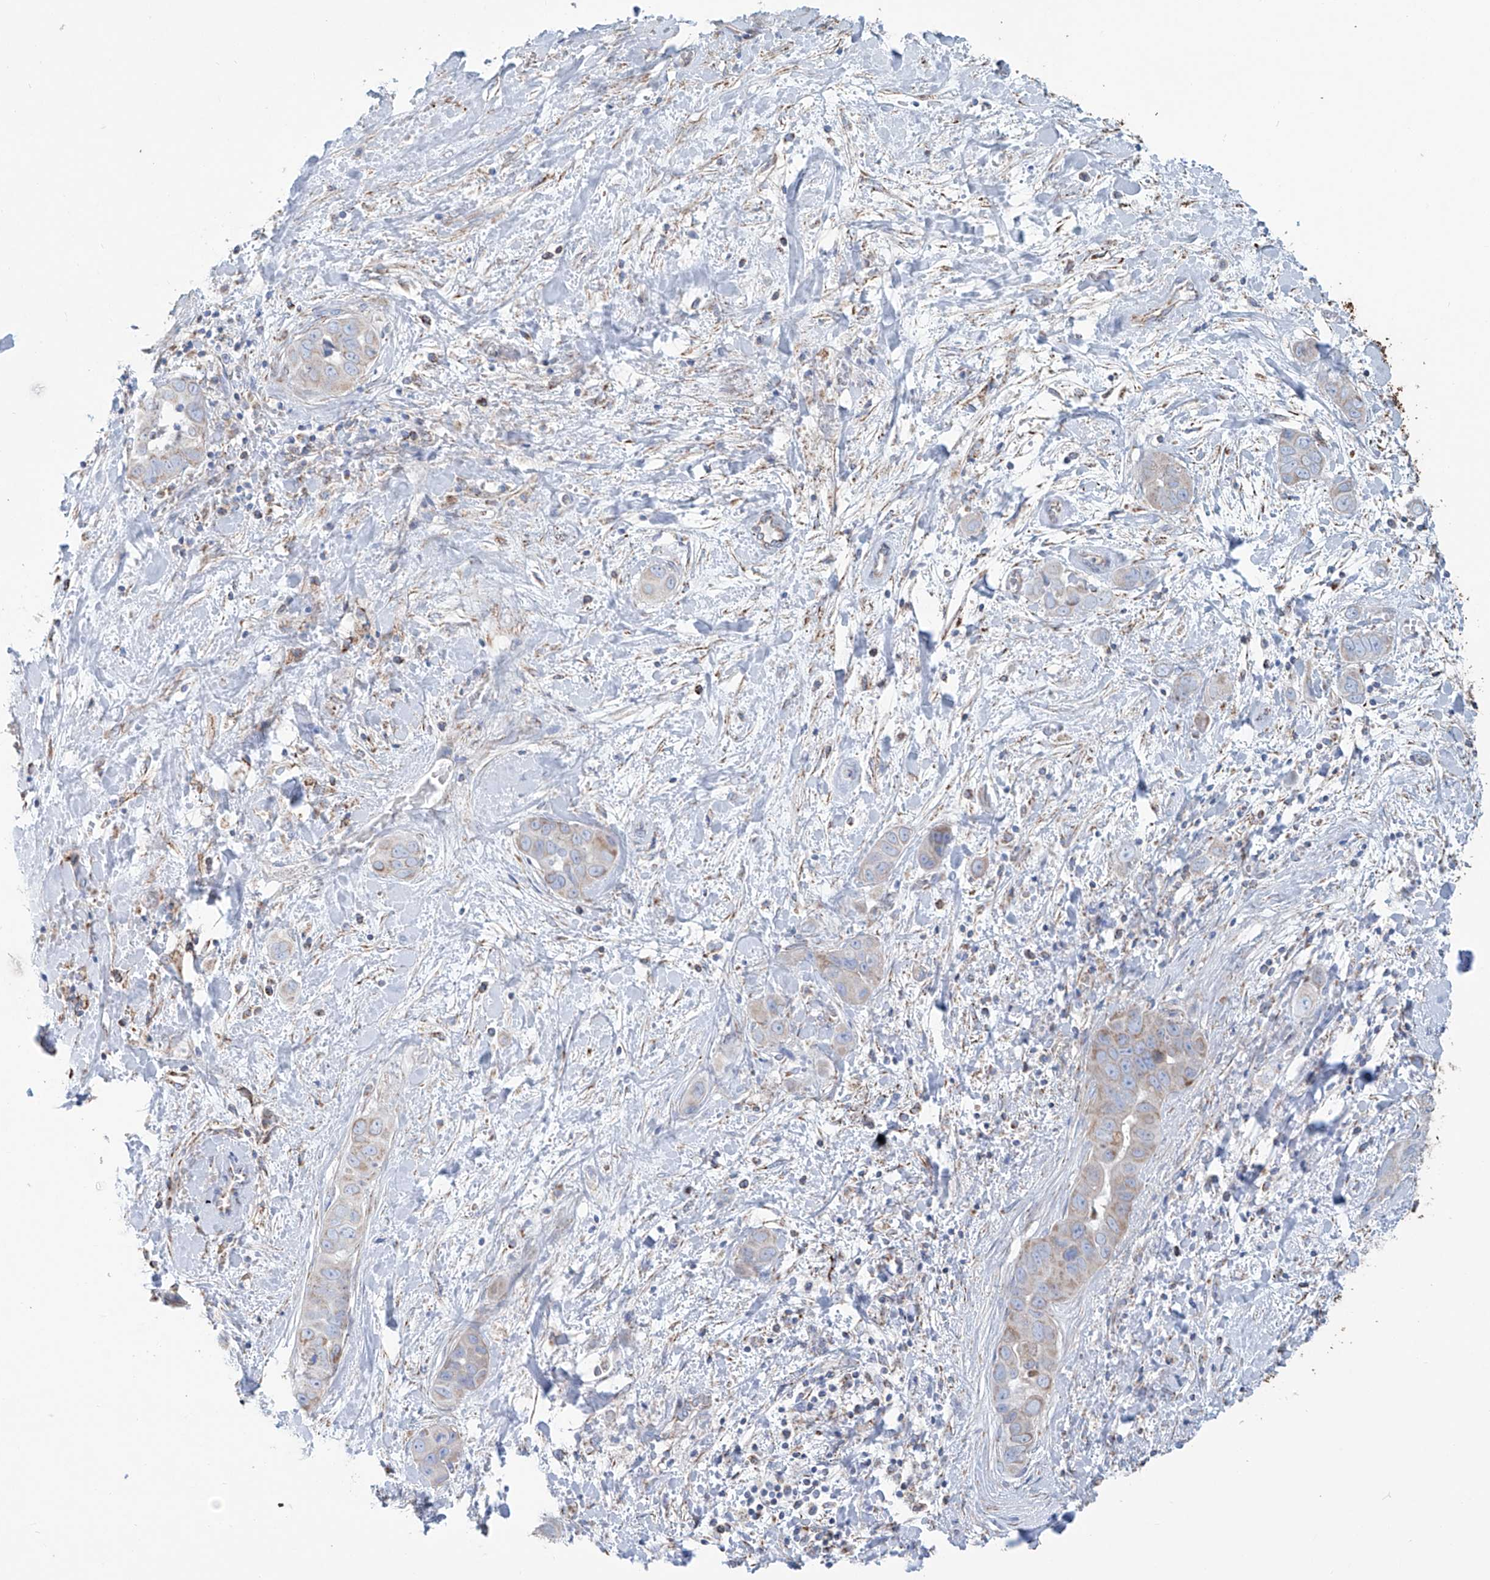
{"staining": {"intensity": "weak", "quantity": "25%-75%", "location": "cytoplasmic/membranous"}, "tissue": "liver cancer", "cell_type": "Tumor cells", "image_type": "cancer", "snomed": [{"axis": "morphology", "description": "Cholangiocarcinoma"}, {"axis": "topography", "description": "Liver"}], "caption": "Immunohistochemical staining of cholangiocarcinoma (liver) exhibits low levels of weak cytoplasmic/membranous protein expression in about 25%-75% of tumor cells.", "gene": "ALDH6A1", "patient": {"sex": "female", "age": 52}}